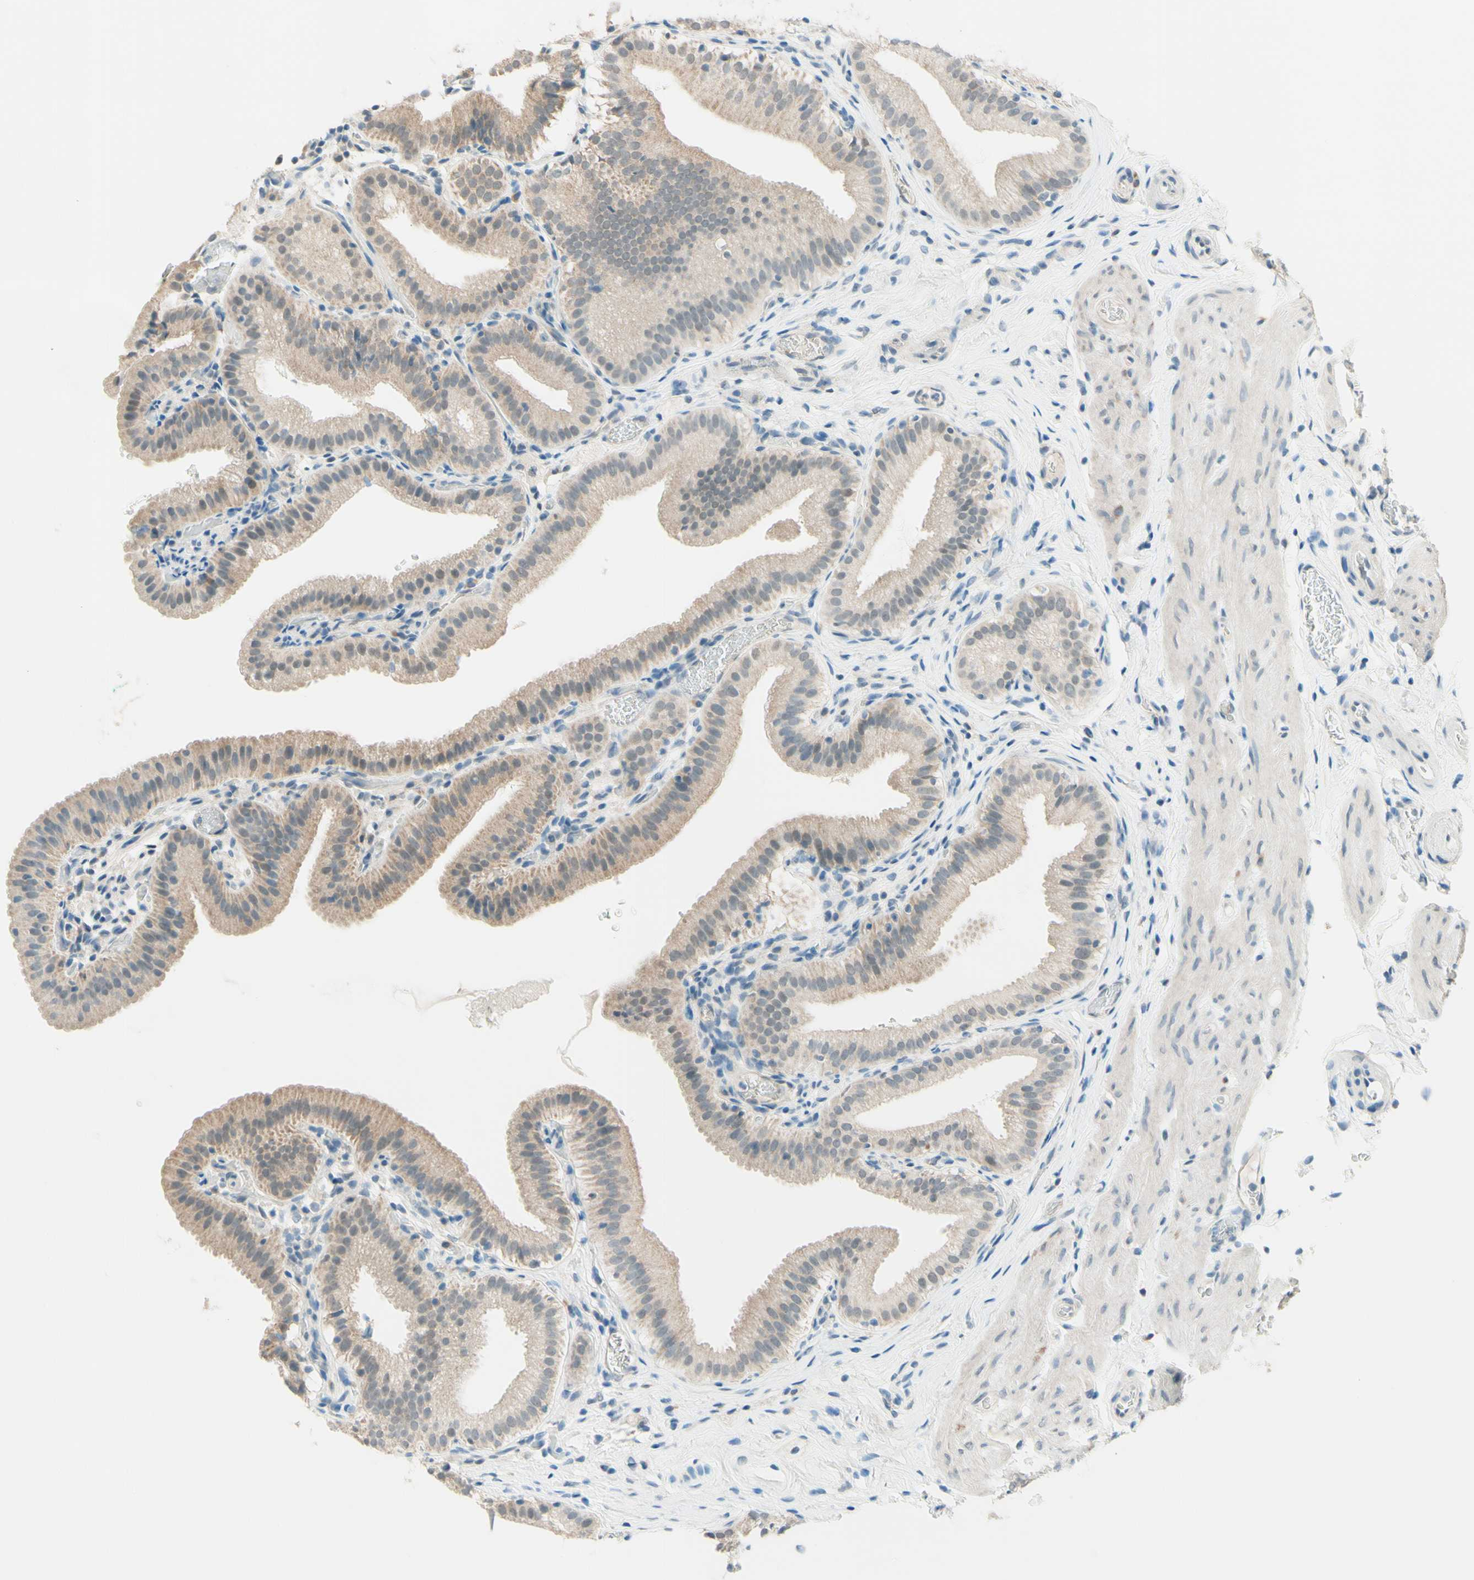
{"staining": {"intensity": "weak", "quantity": "25%-75%", "location": "cytoplasmic/membranous"}, "tissue": "gallbladder", "cell_type": "Glandular cells", "image_type": "normal", "snomed": [{"axis": "morphology", "description": "Normal tissue, NOS"}, {"axis": "topography", "description": "Gallbladder"}], "caption": "Immunohistochemistry of unremarkable human gallbladder exhibits low levels of weak cytoplasmic/membranous positivity in approximately 25%-75% of glandular cells.", "gene": "JPH1", "patient": {"sex": "male", "age": 54}}